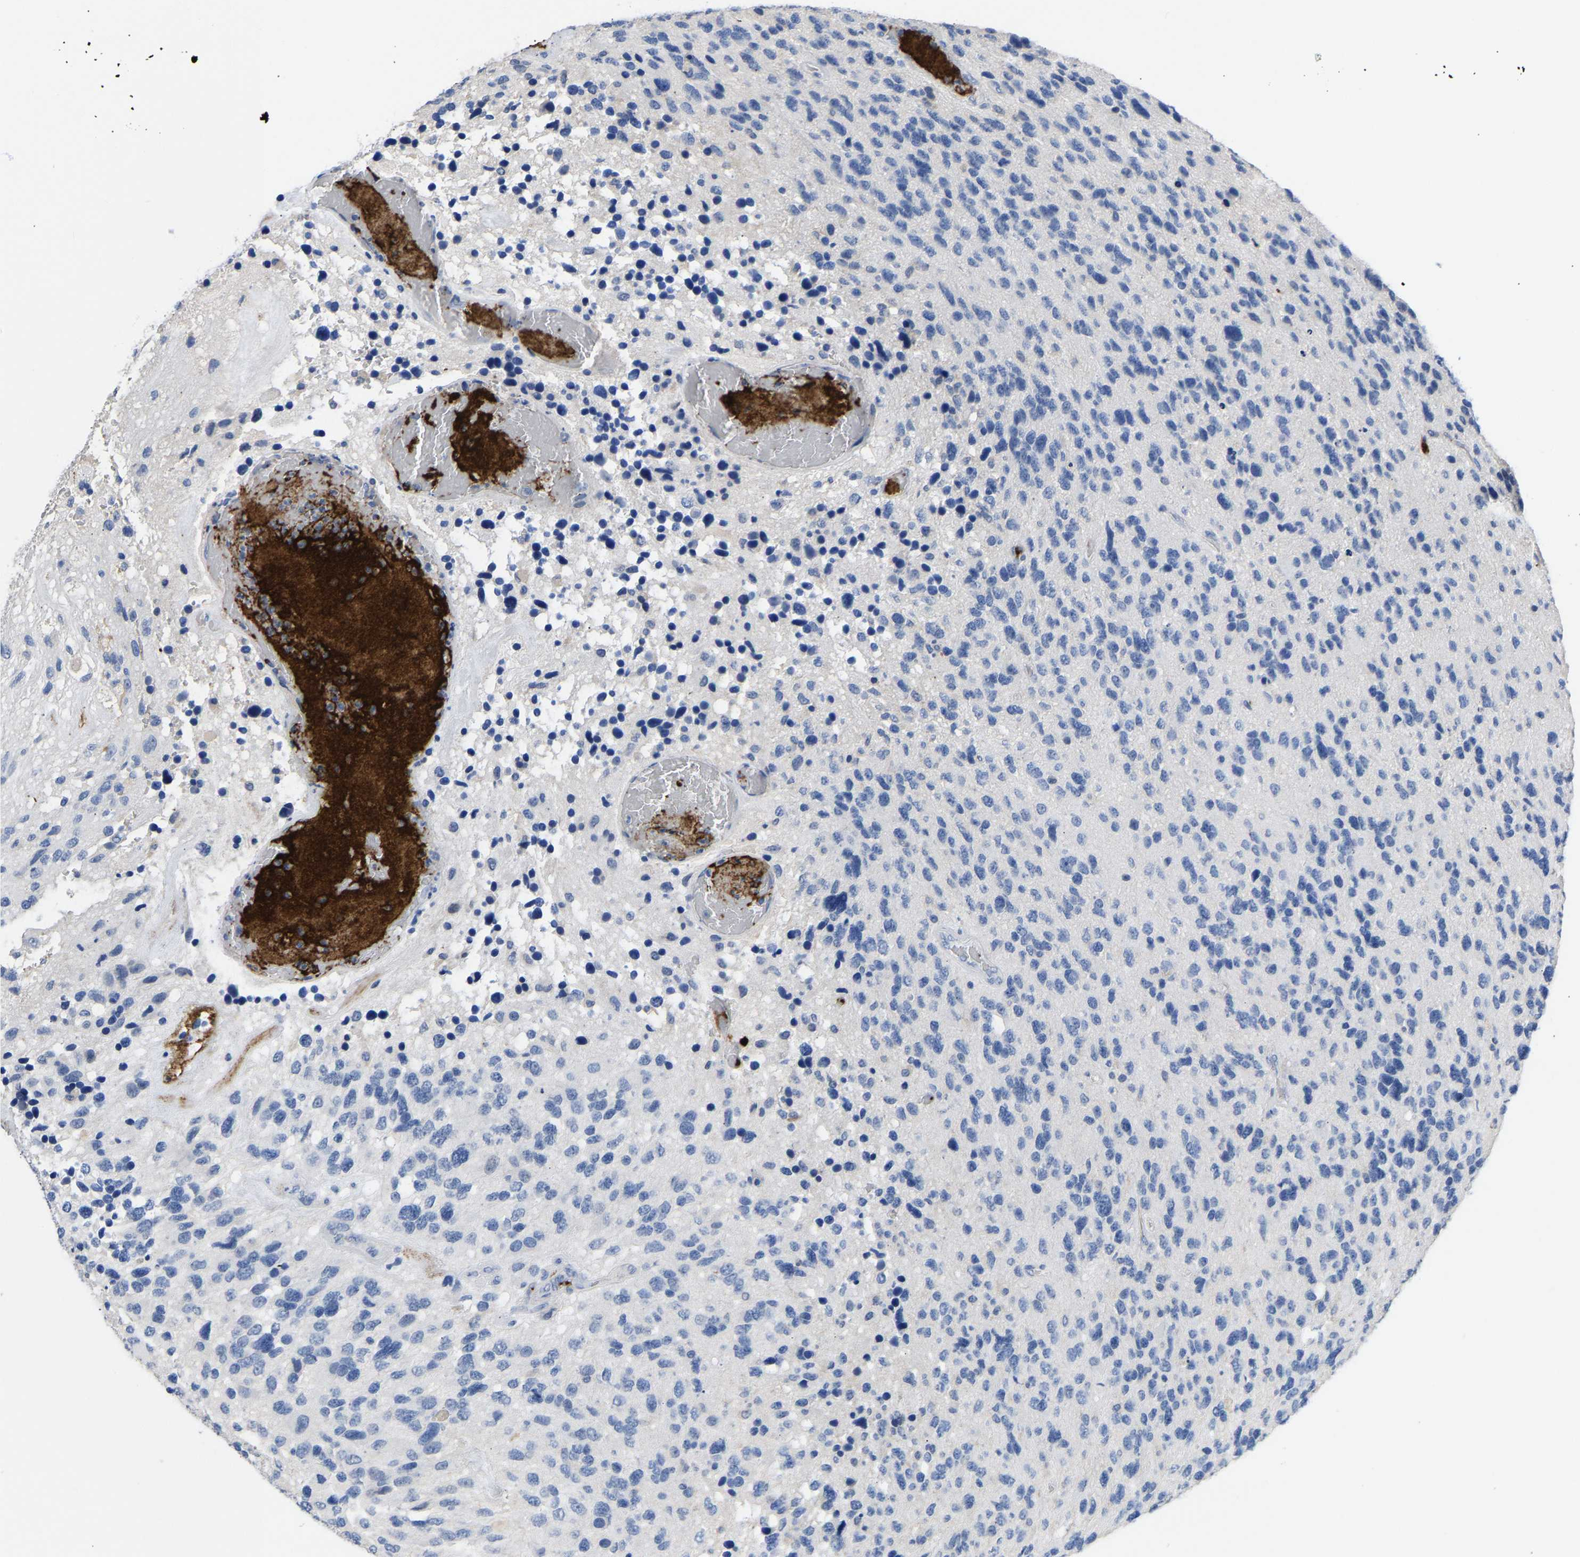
{"staining": {"intensity": "negative", "quantity": "none", "location": "none"}, "tissue": "glioma", "cell_type": "Tumor cells", "image_type": "cancer", "snomed": [{"axis": "morphology", "description": "Glioma, malignant, High grade"}, {"axis": "topography", "description": "Brain"}], "caption": "Tumor cells show no significant protein expression in glioma. The staining is performed using DAB (3,3'-diaminobenzidine) brown chromogen with nuclei counter-stained in using hematoxylin.", "gene": "FGF18", "patient": {"sex": "female", "age": 58}}